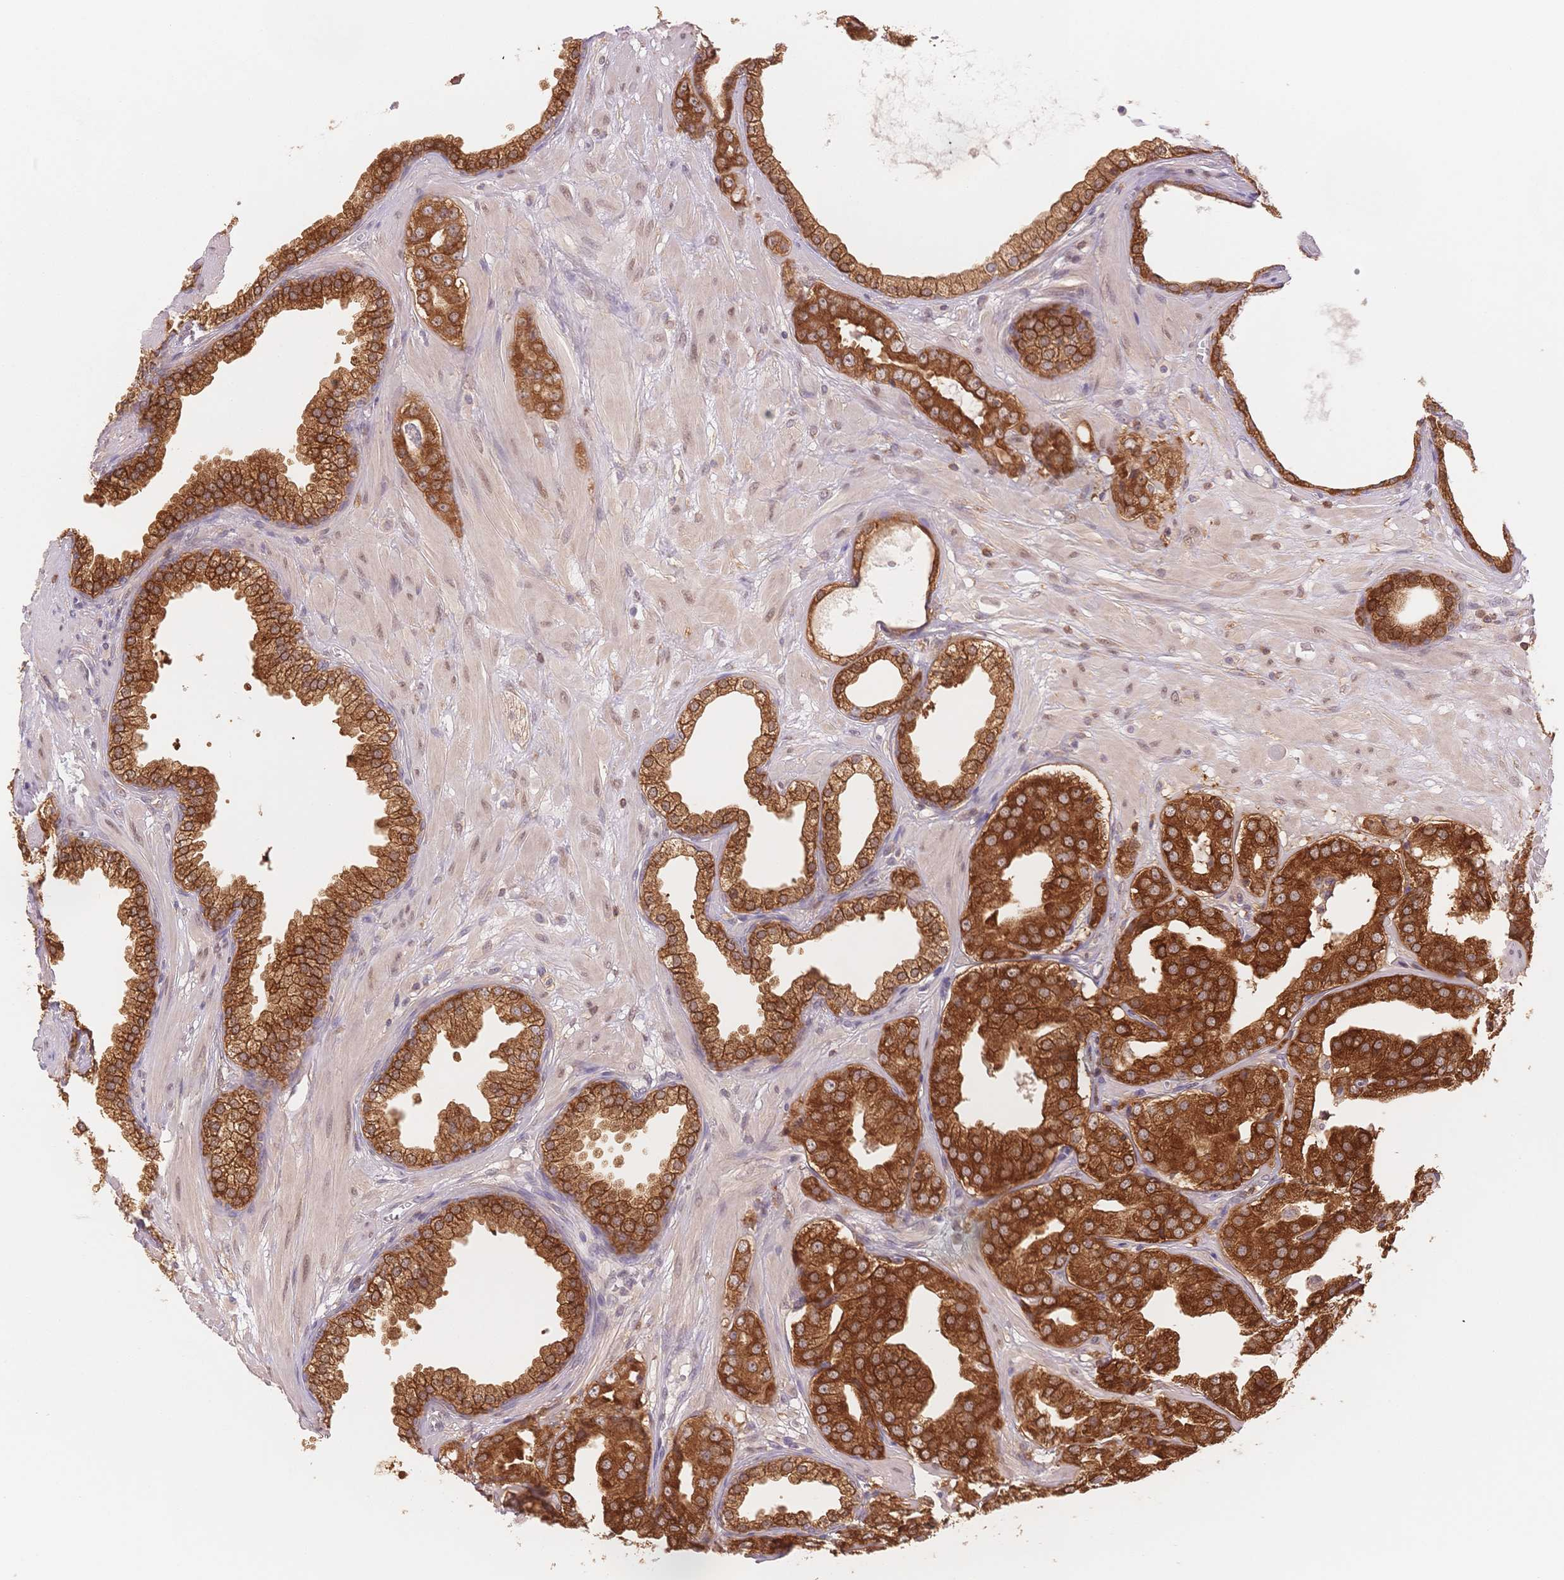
{"staining": {"intensity": "strong", "quantity": ">75%", "location": "cytoplasmic/membranous"}, "tissue": "prostate cancer", "cell_type": "Tumor cells", "image_type": "cancer", "snomed": [{"axis": "morphology", "description": "Adenocarcinoma, Low grade"}, {"axis": "topography", "description": "Prostate"}], "caption": "Protein expression analysis of prostate cancer shows strong cytoplasmic/membranous expression in about >75% of tumor cells.", "gene": "STK39", "patient": {"sex": "male", "age": 60}}